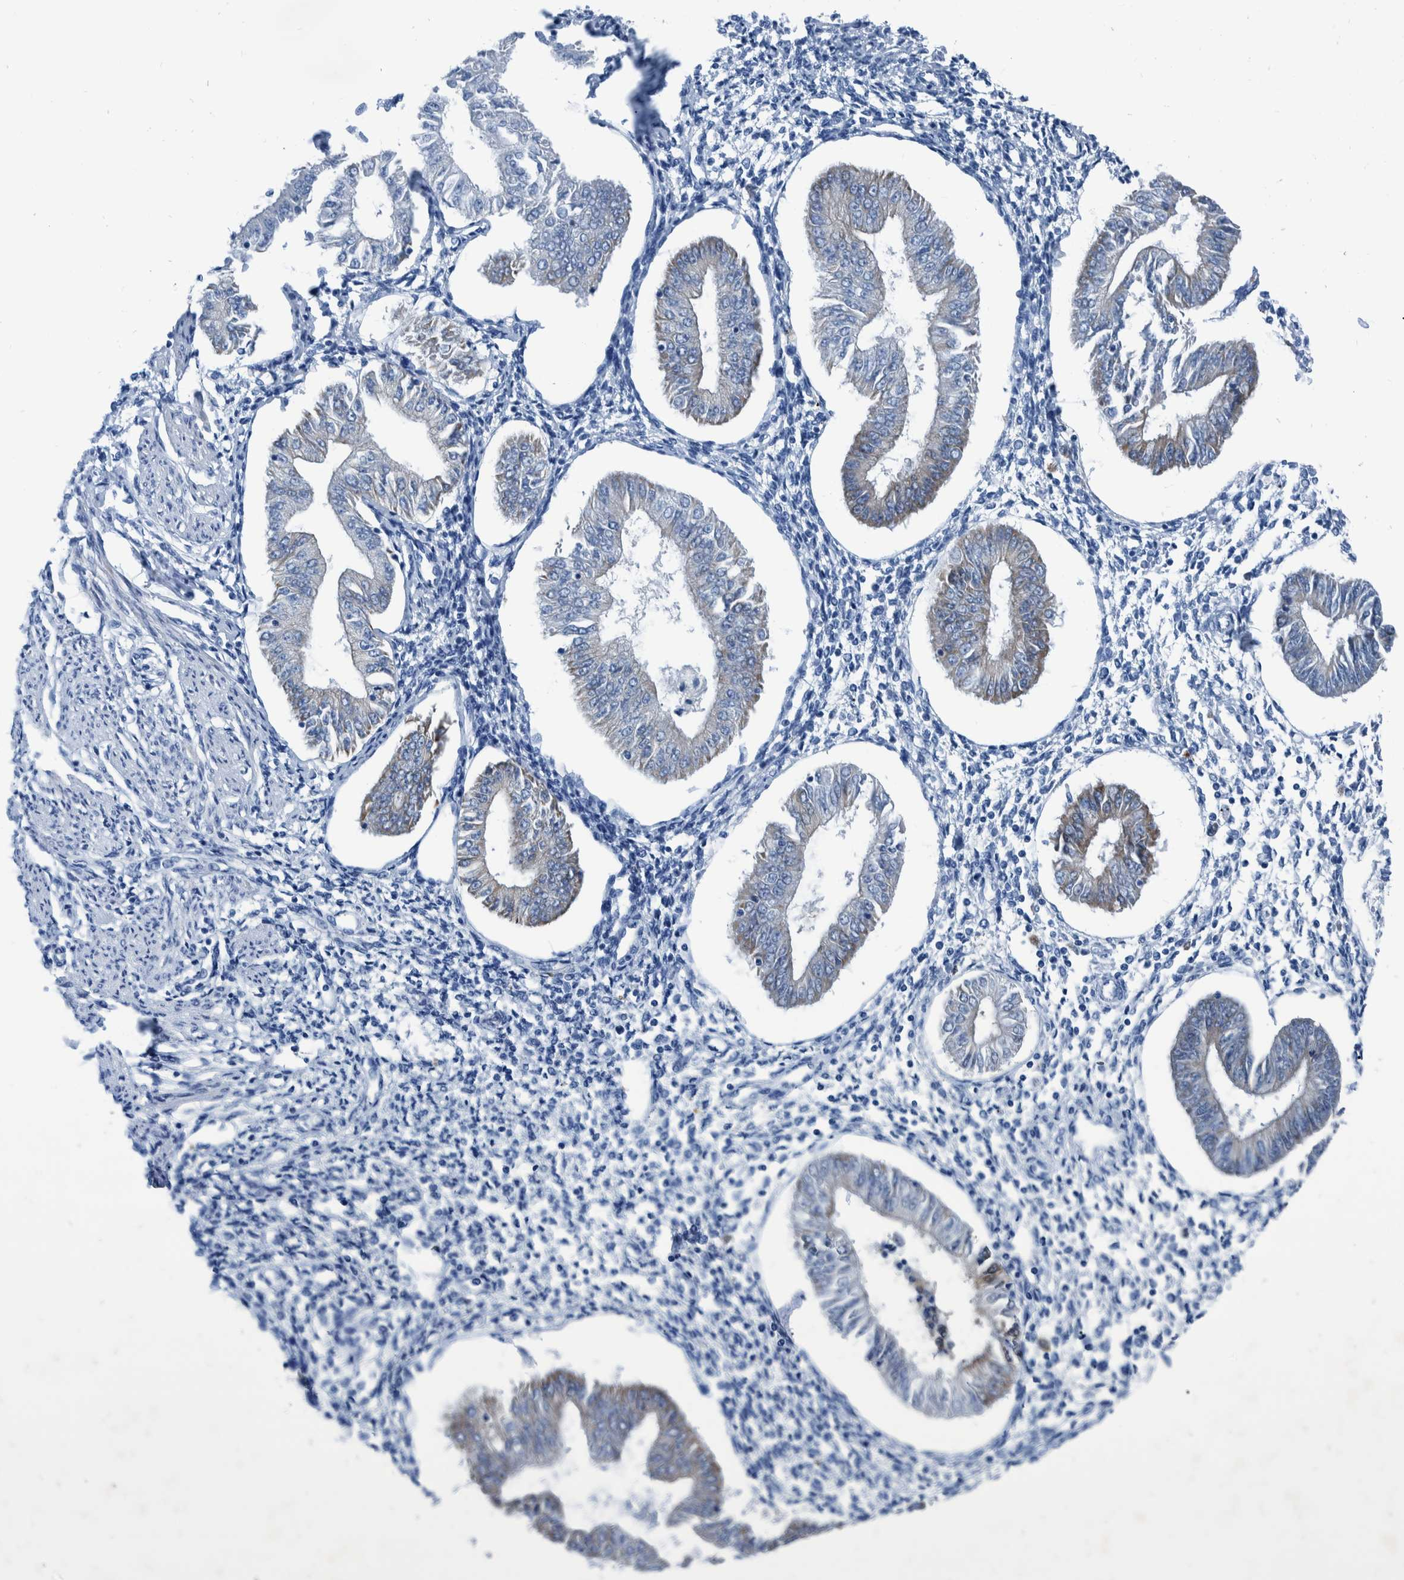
{"staining": {"intensity": "negative", "quantity": "none", "location": "none"}, "tissue": "endometrium", "cell_type": "Cells in endometrial stroma", "image_type": "normal", "snomed": [{"axis": "morphology", "description": "Normal tissue, NOS"}, {"axis": "topography", "description": "Endometrium"}], "caption": "Protein analysis of benign endometrium displays no significant positivity in cells in endometrial stroma. (Stains: DAB (3,3'-diaminobenzidine) immunohistochemistry (IHC) with hematoxylin counter stain, Microscopy: brightfield microscopy at high magnification).", "gene": "IDO1", "patient": {"sex": "female", "age": 50}}